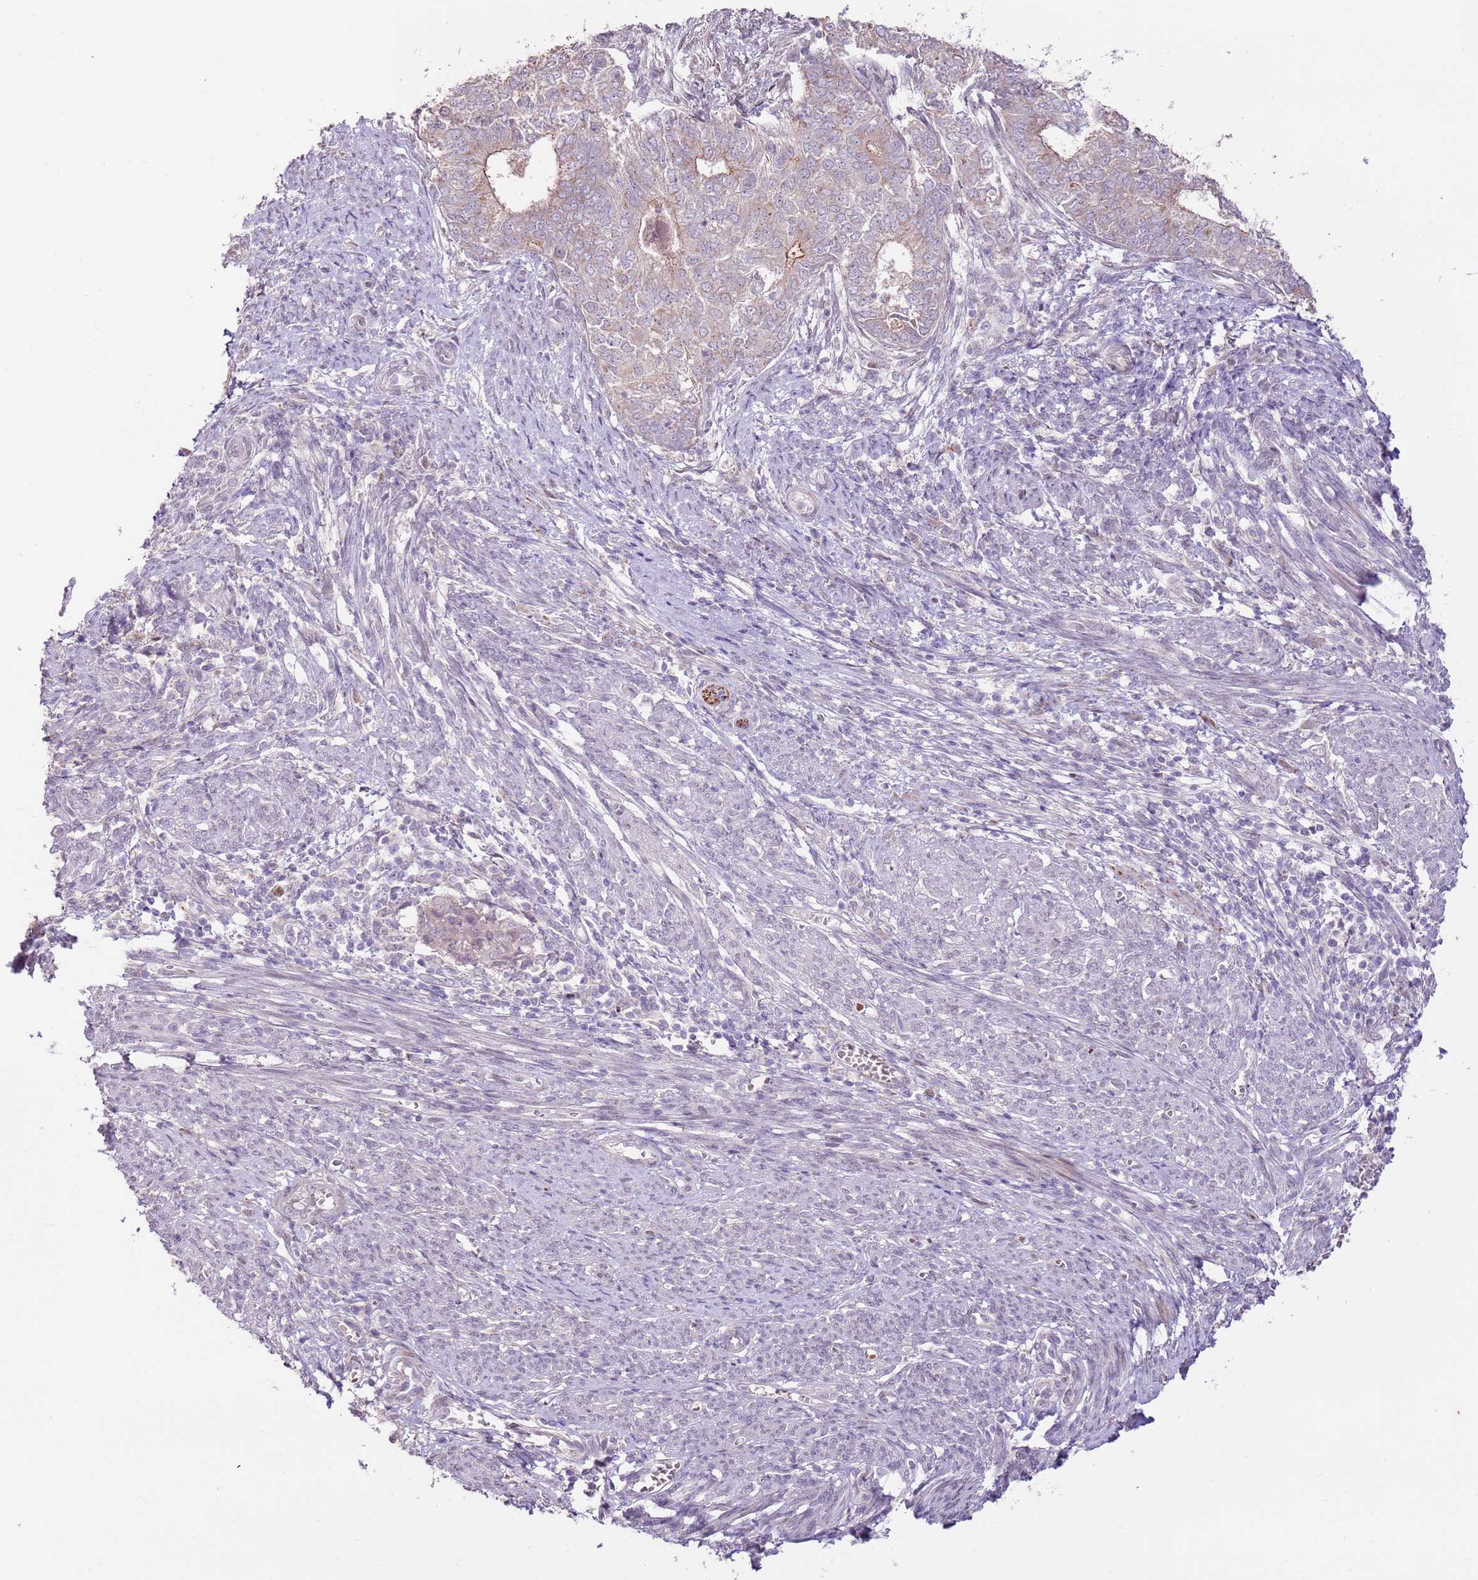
{"staining": {"intensity": "weak", "quantity": "25%-75%", "location": "cytoplasmic/membranous"}, "tissue": "endometrial cancer", "cell_type": "Tumor cells", "image_type": "cancer", "snomed": [{"axis": "morphology", "description": "Adenocarcinoma, NOS"}, {"axis": "topography", "description": "Endometrium"}], "caption": "A brown stain shows weak cytoplasmic/membranous positivity of a protein in adenocarcinoma (endometrial) tumor cells.", "gene": "LGI4", "patient": {"sex": "female", "age": 62}}